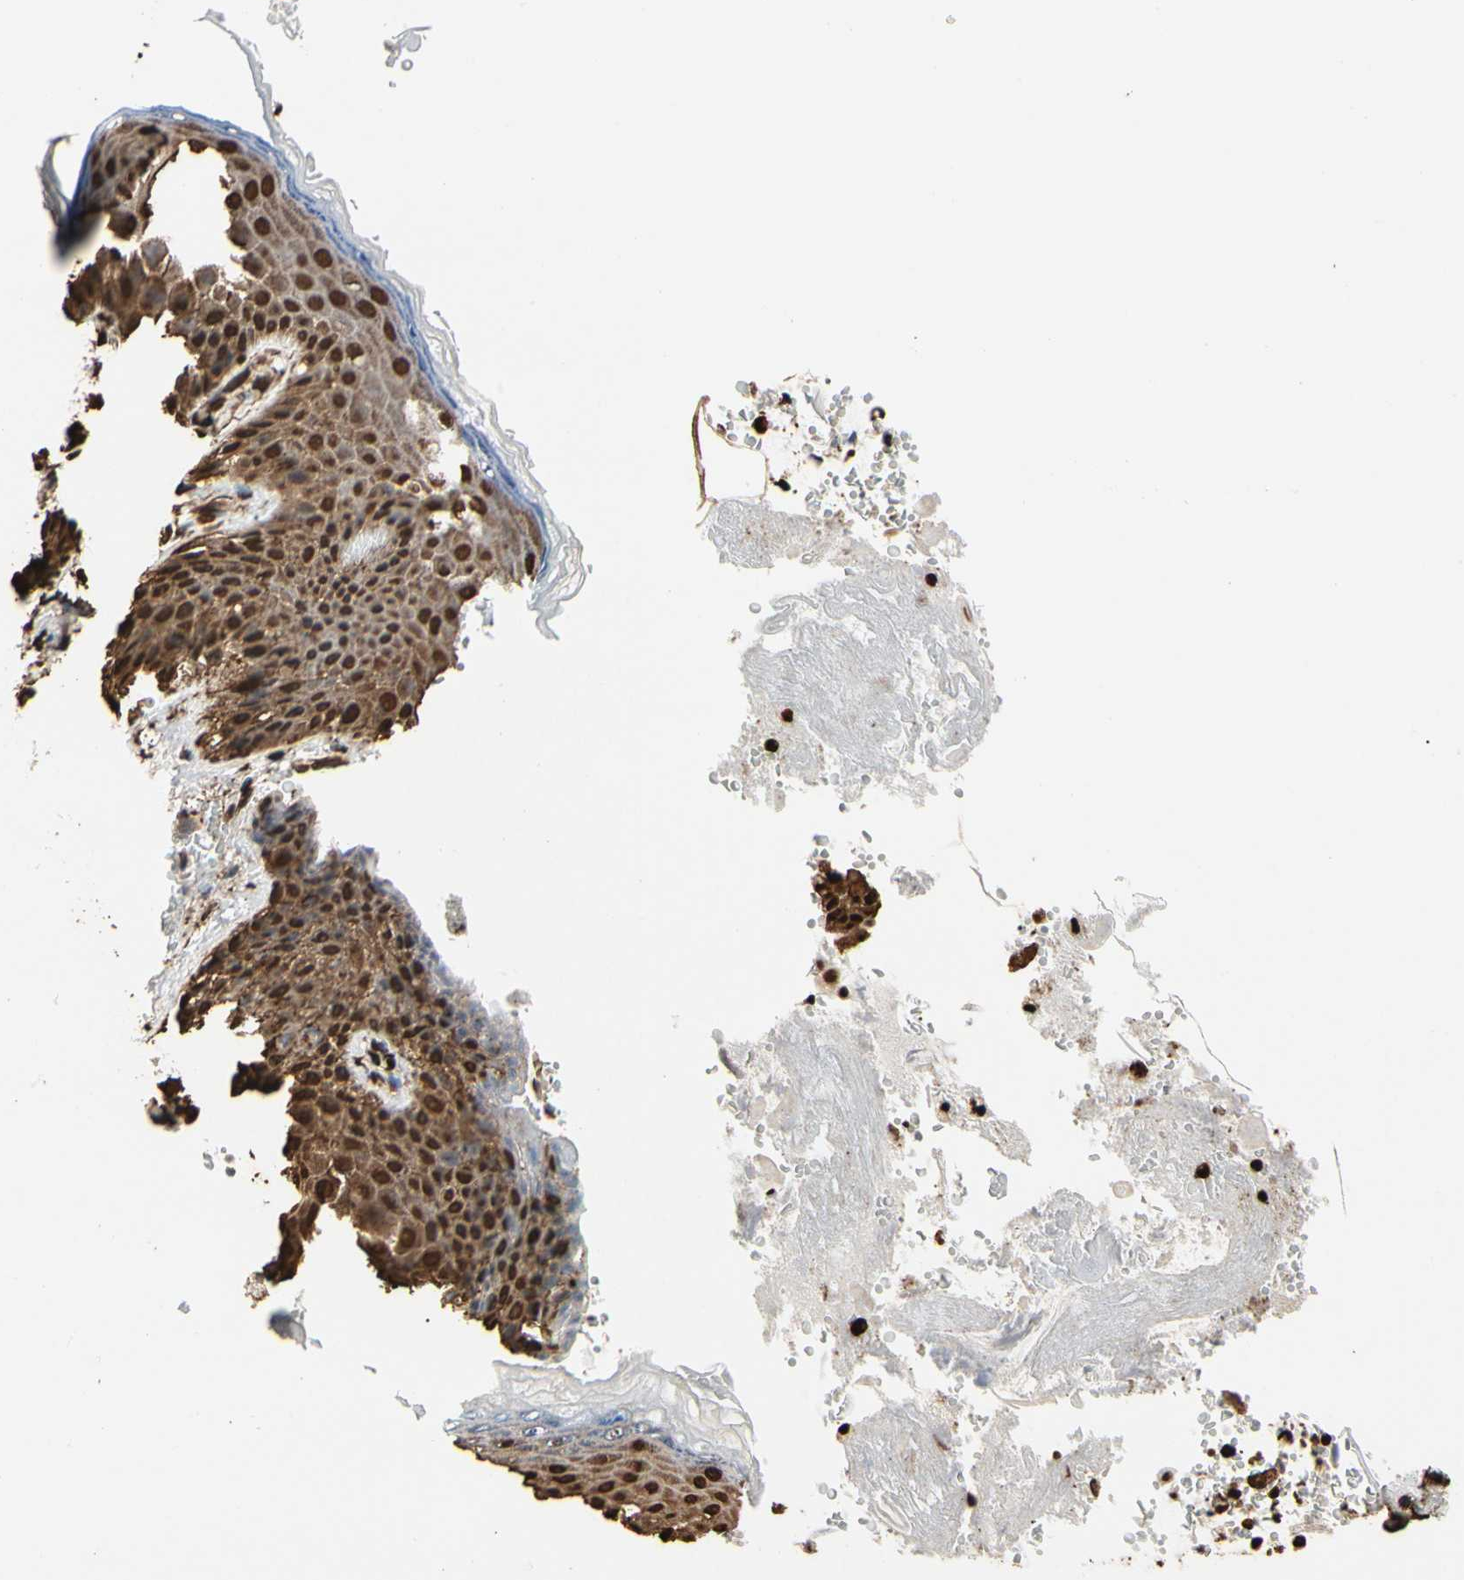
{"staining": {"intensity": "strong", "quantity": ">75%", "location": "cytoplasmic/membranous,nuclear"}, "tissue": "skin", "cell_type": "Epidermal cells", "image_type": "normal", "snomed": [{"axis": "morphology", "description": "Normal tissue, NOS"}, {"axis": "topography", "description": "Anal"}], "caption": "Immunohistochemical staining of unremarkable skin exhibits strong cytoplasmic/membranous,nuclear protein staining in about >75% of epidermal cells.", "gene": "HNRNPK", "patient": {"sex": "female", "age": 46}}